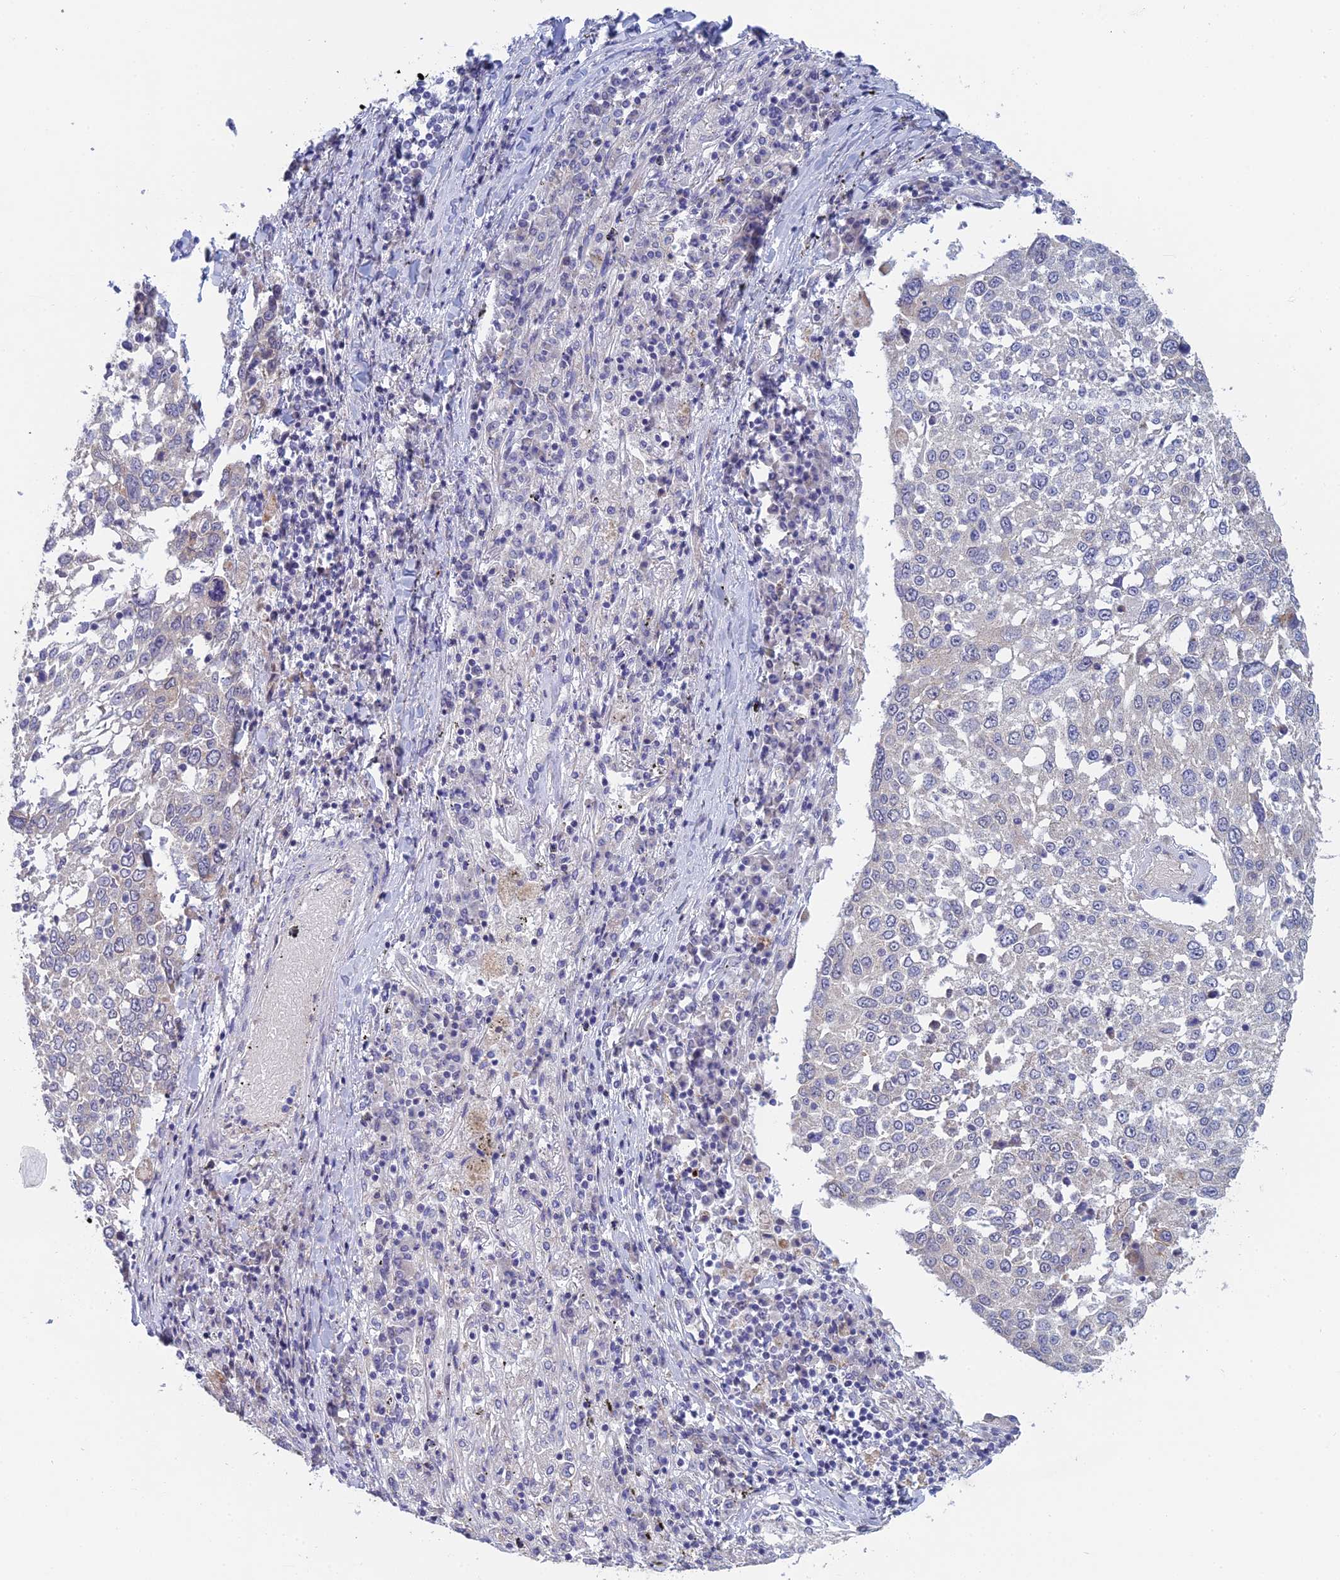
{"staining": {"intensity": "negative", "quantity": "none", "location": "none"}, "tissue": "lung cancer", "cell_type": "Tumor cells", "image_type": "cancer", "snomed": [{"axis": "morphology", "description": "Squamous cell carcinoma, NOS"}, {"axis": "topography", "description": "Lung"}], "caption": "Tumor cells are negative for protein expression in human squamous cell carcinoma (lung).", "gene": "GIPC1", "patient": {"sex": "male", "age": 65}}